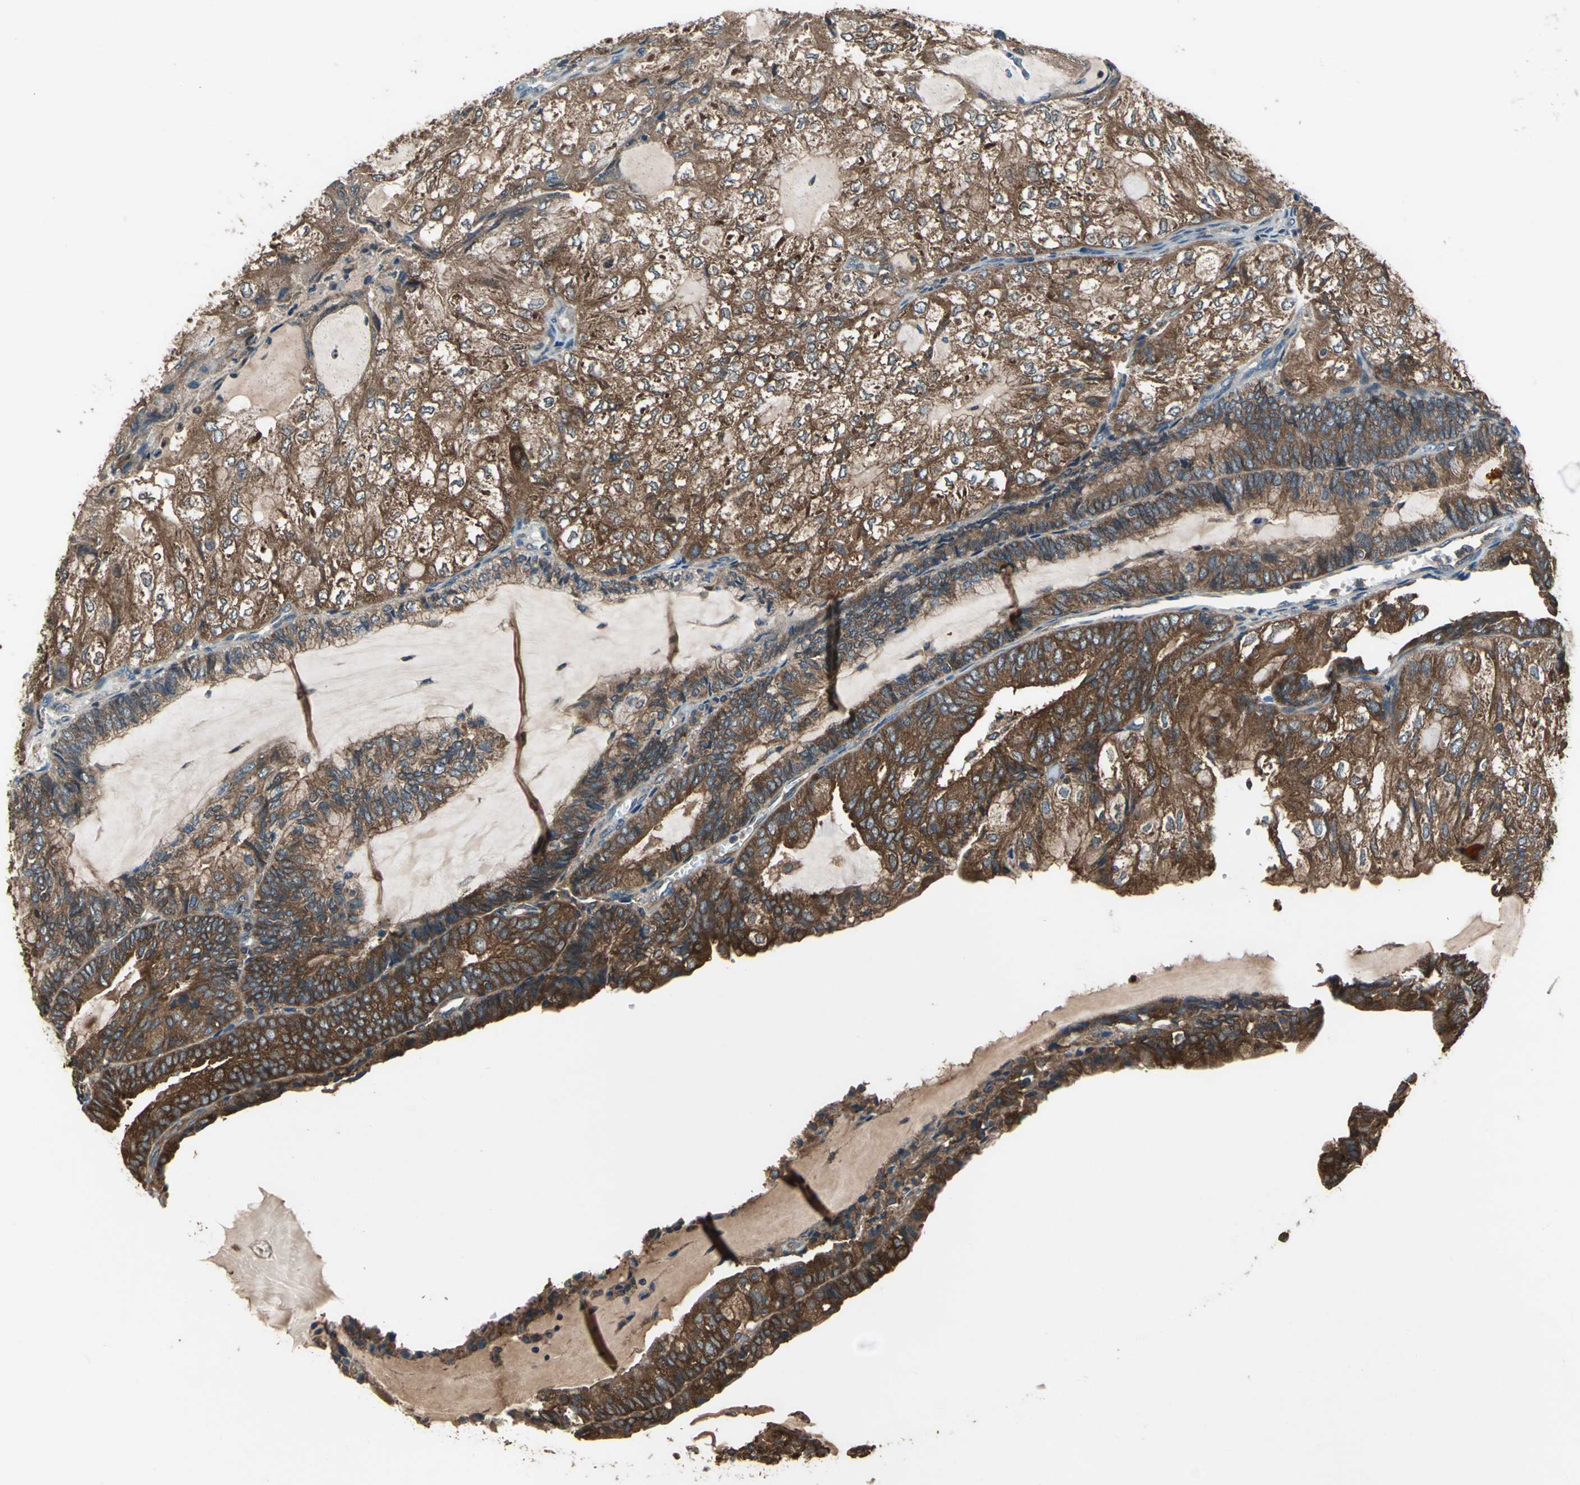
{"staining": {"intensity": "strong", "quantity": ">75%", "location": "cytoplasmic/membranous"}, "tissue": "endometrial cancer", "cell_type": "Tumor cells", "image_type": "cancer", "snomed": [{"axis": "morphology", "description": "Adenocarcinoma, NOS"}, {"axis": "topography", "description": "Endometrium"}], "caption": "Protein staining exhibits strong cytoplasmic/membranous positivity in approximately >75% of tumor cells in endometrial cancer. The staining was performed using DAB (3,3'-diaminobenzidine) to visualize the protein expression in brown, while the nuclei were stained in blue with hematoxylin (Magnification: 20x).", "gene": "CAPN1", "patient": {"sex": "female", "age": 81}}